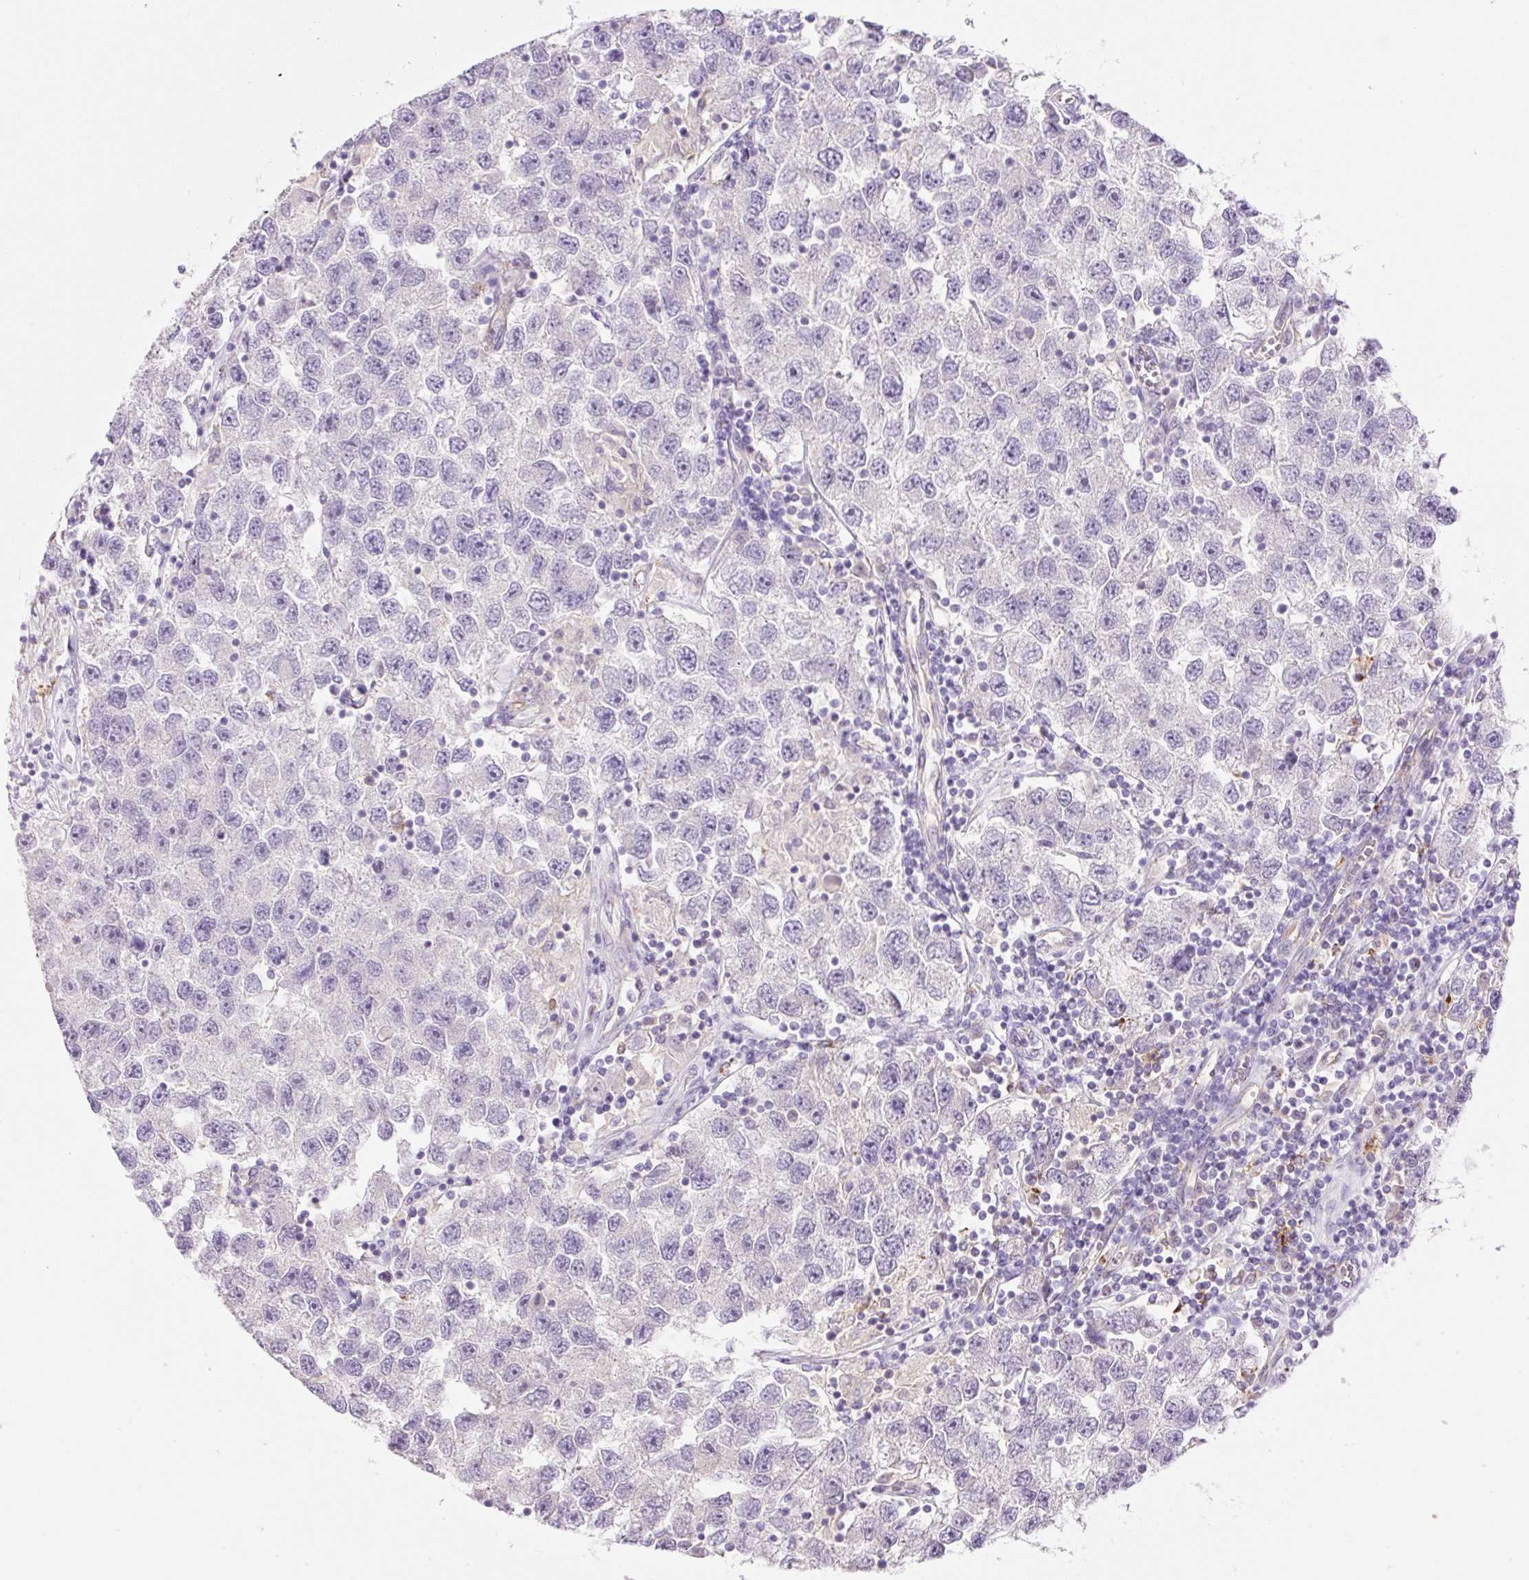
{"staining": {"intensity": "negative", "quantity": "none", "location": "none"}, "tissue": "testis cancer", "cell_type": "Tumor cells", "image_type": "cancer", "snomed": [{"axis": "morphology", "description": "Seminoma, NOS"}, {"axis": "topography", "description": "Testis"}], "caption": "Tumor cells are negative for brown protein staining in testis cancer (seminoma).", "gene": "TDRD15", "patient": {"sex": "male", "age": 26}}